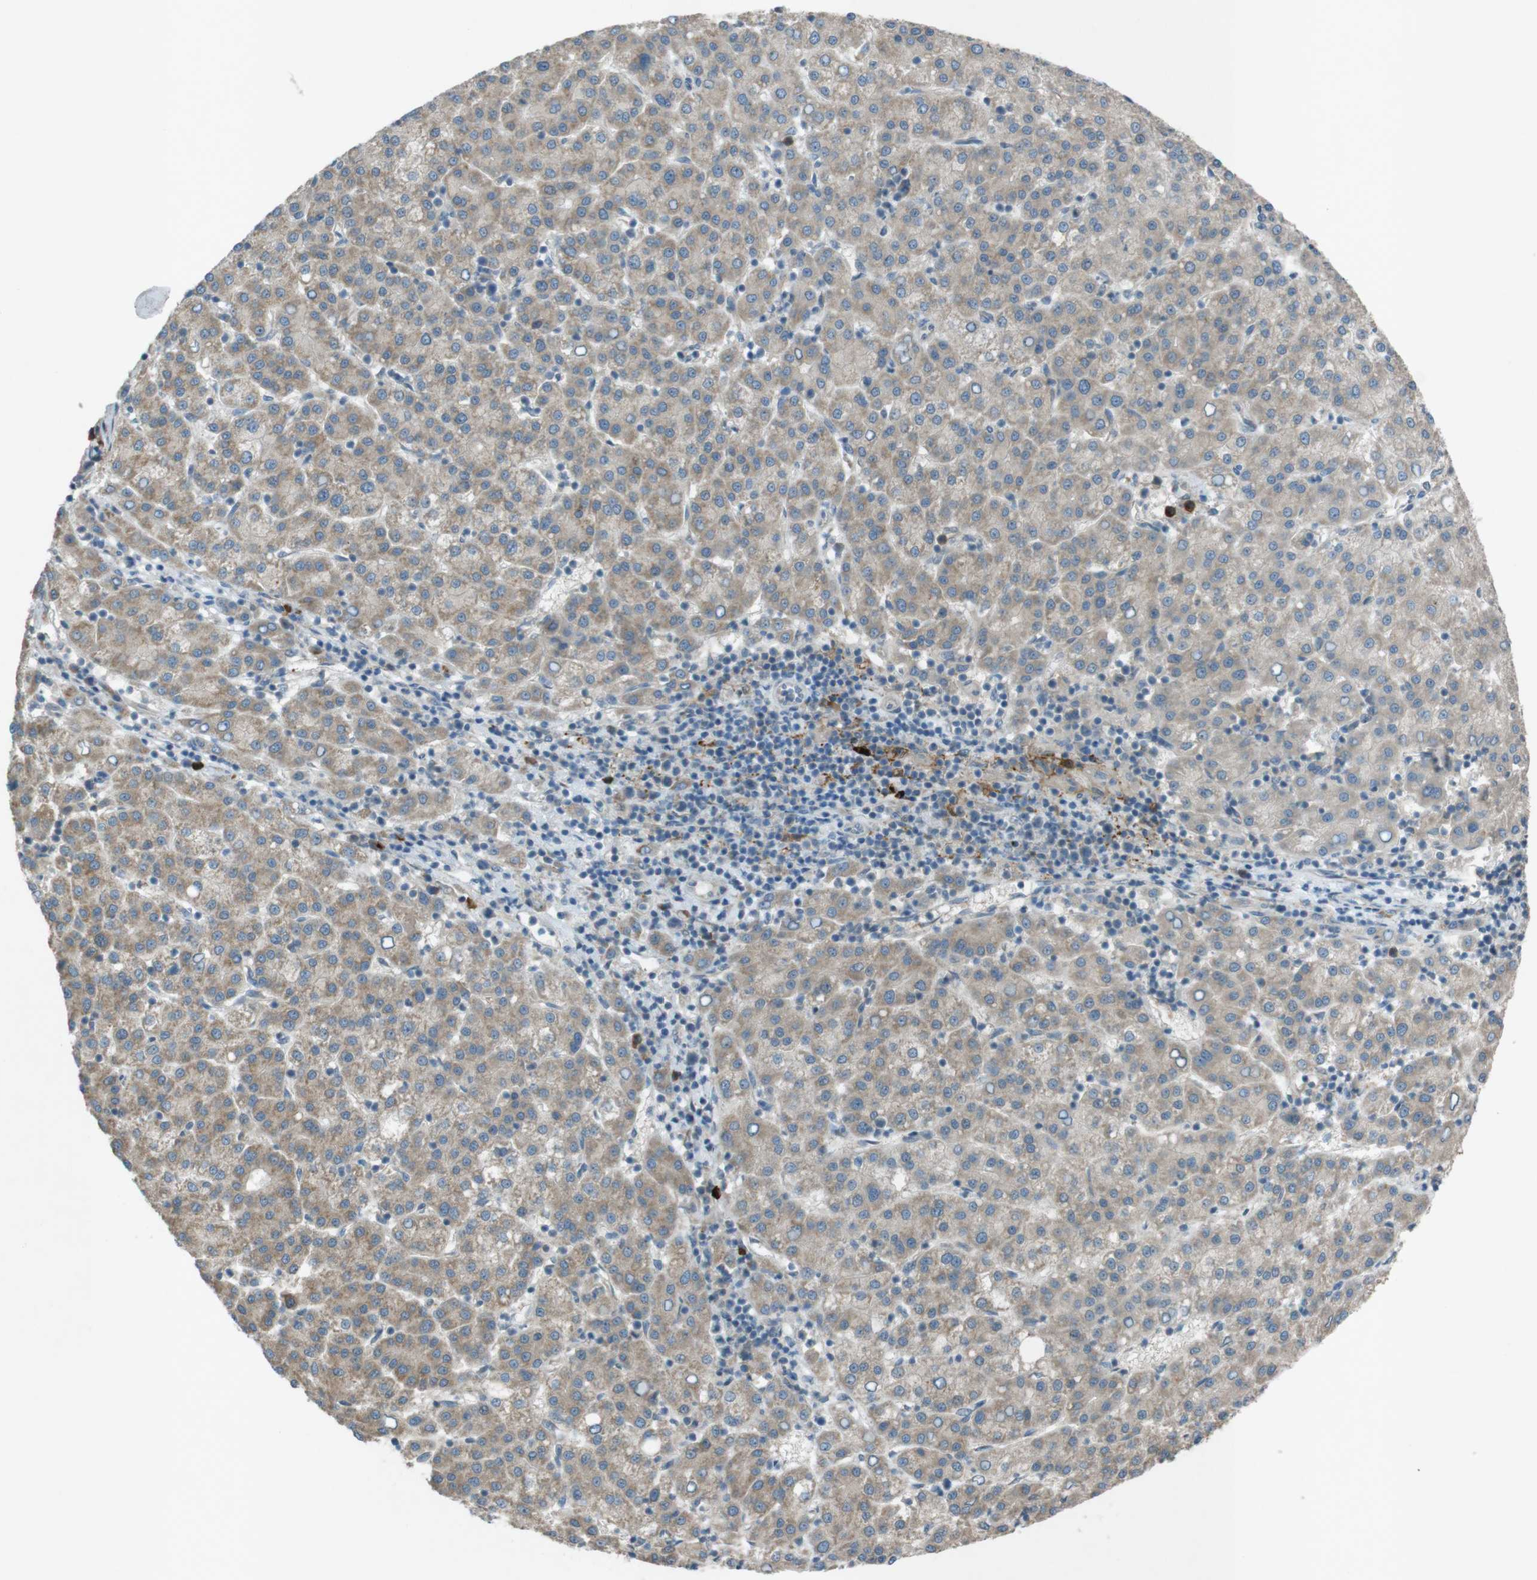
{"staining": {"intensity": "moderate", "quantity": ">75%", "location": "cytoplasmic/membranous"}, "tissue": "liver cancer", "cell_type": "Tumor cells", "image_type": "cancer", "snomed": [{"axis": "morphology", "description": "Carcinoma, Hepatocellular, NOS"}, {"axis": "topography", "description": "Liver"}], "caption": "Protein expression by immunohistochemistry (IHC) reveals moderate cytoplasmic/membranous expression in approximately >75% of tumor cells in liver cancer (hepatocellular carcinoma). (DAB IHC, brown staining for protein, blue staining for nuclei).", "gene": "TMEM41B", "patient": {"sex": "female", "age": 58}}